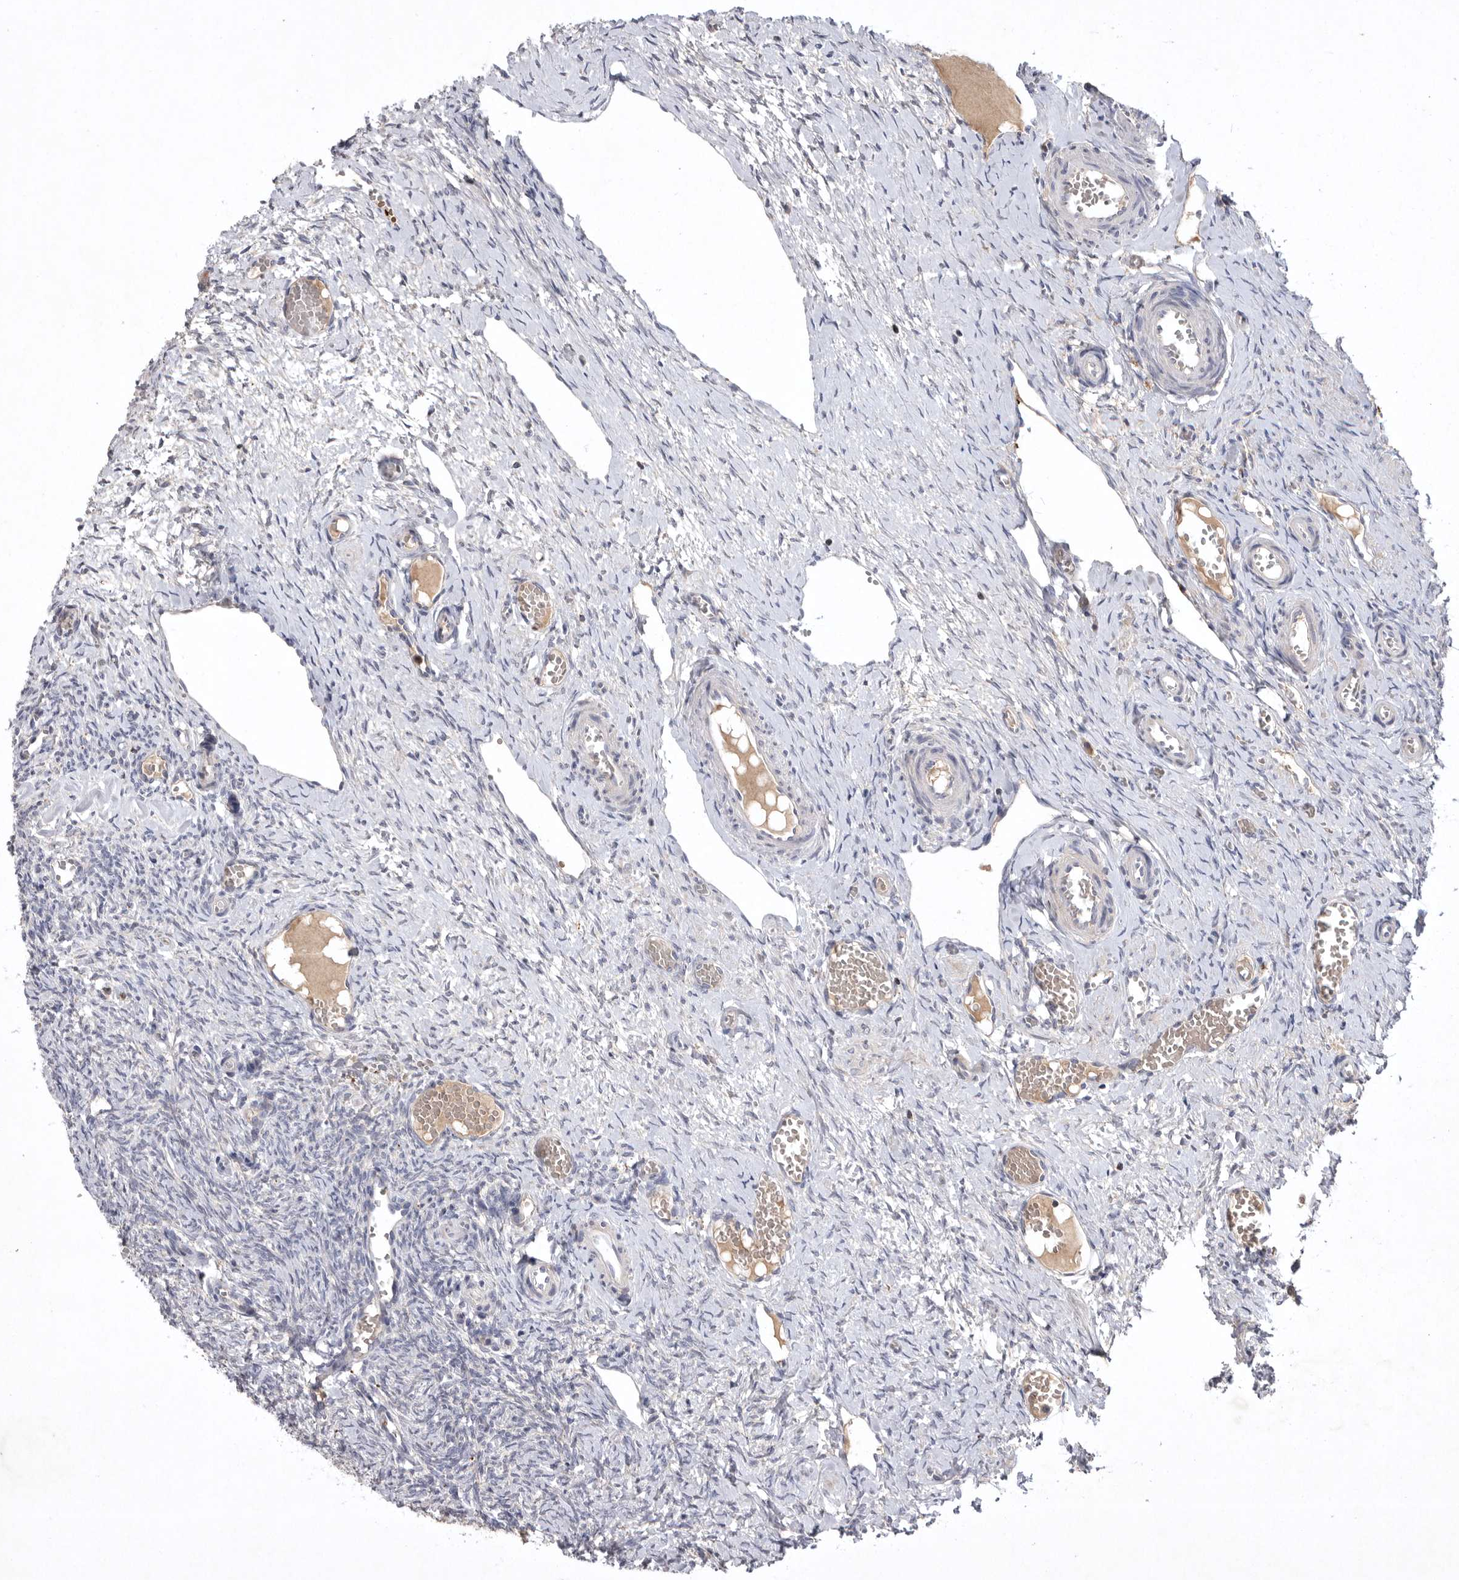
{"staining": {"intensity": "negative", "quantity": "none", "location": "none"}, "tissue": "ovary", "cell_type": "Follicle cells", "image_type": "normal", "snomed": [{"axis": "morphology", "description": "Adenocarcinoma, NOS"}, {"axis": "topography", "description": "Endometrium"}], "caption": "Immunohistochemistry of benign ovary reveals no expression in follicle cells. Nuclei are stained in blue.", "gene": "TNFSF14", "patient": {"sex": "female", "age": 32}}